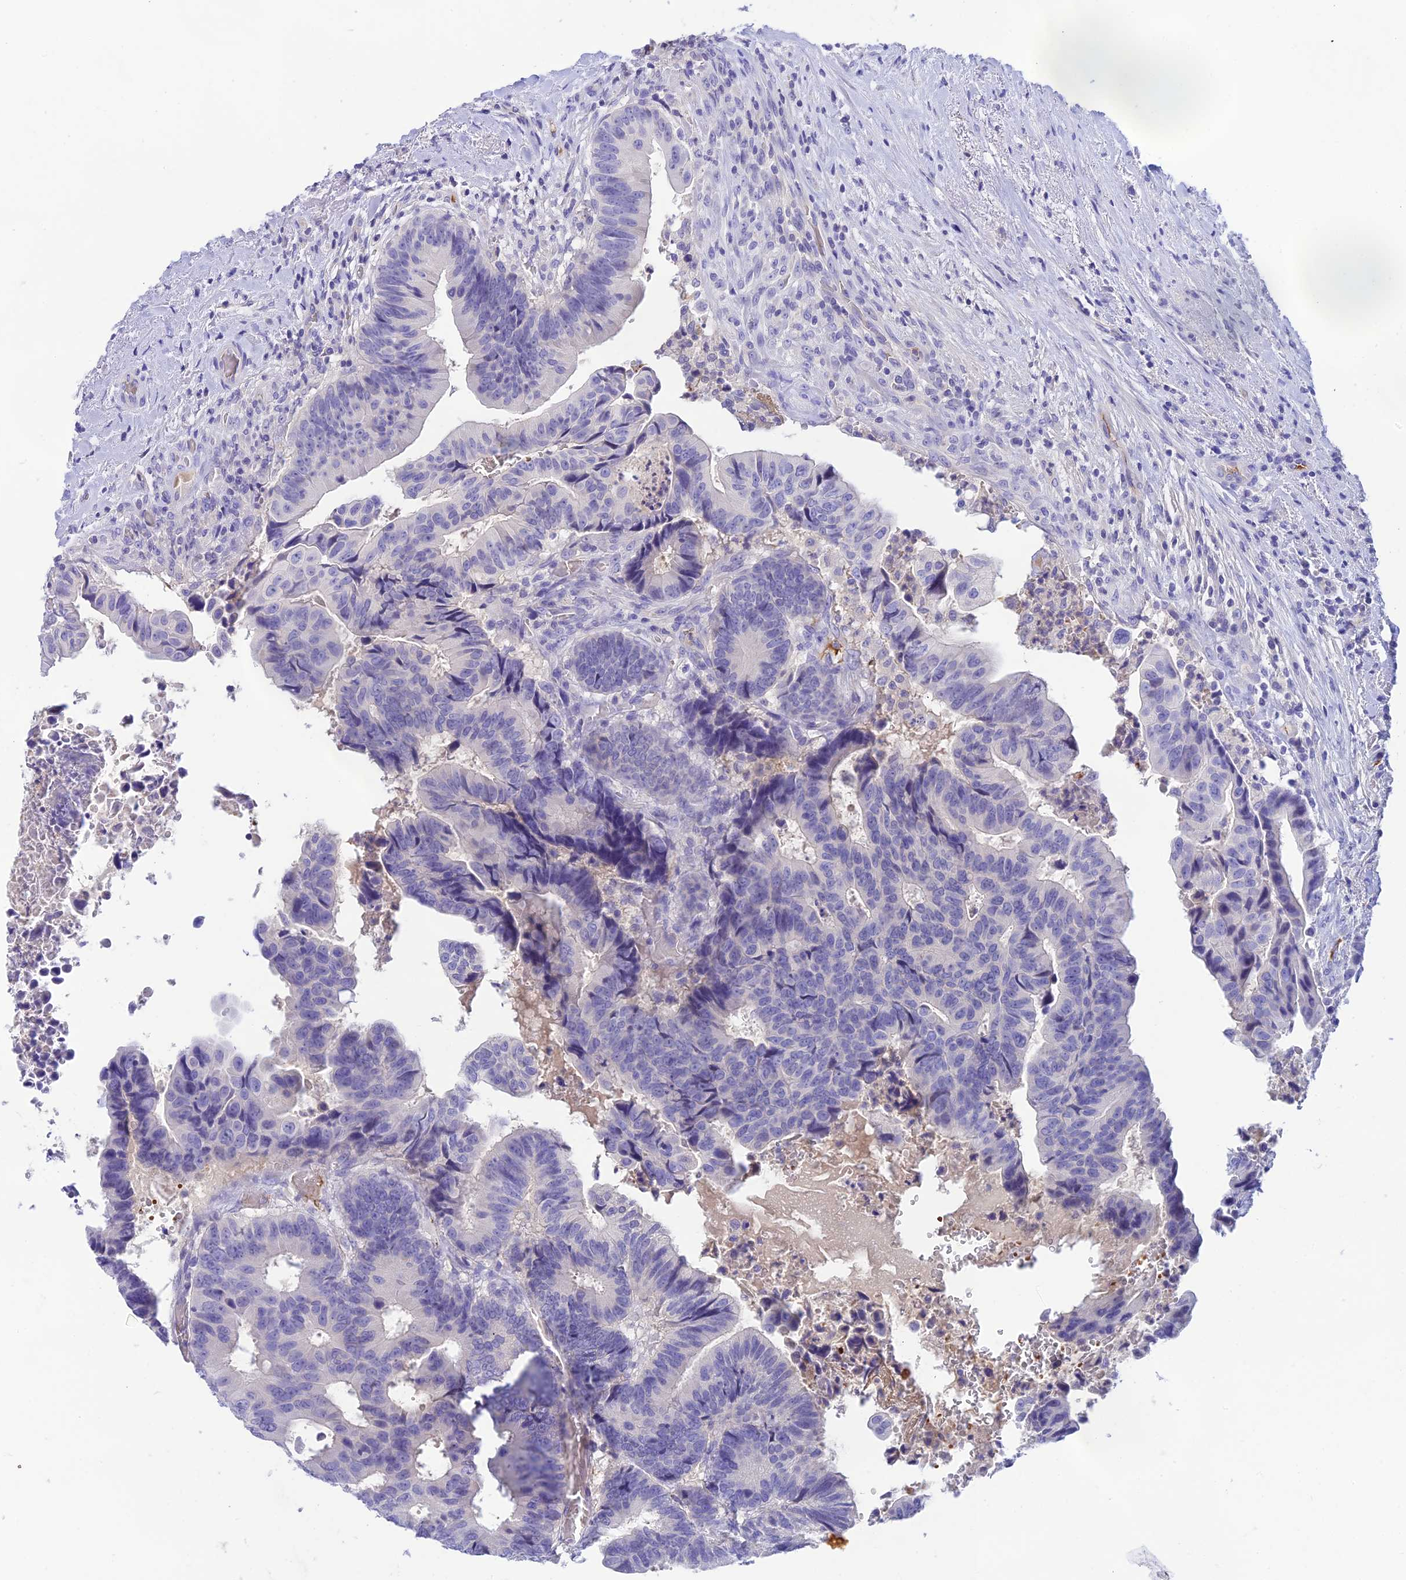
{"staining": {"intensity": "negative", "quantity": "none", "location": "none"}, "tissue": "colorectal cancer", "cell_type": "Tumor cells", "image_type": "cancer", "snomed": [{"axis": "morphology", "description": "Adenocarcinoma, NOS"}, {"axis": "topography", "description": "Colon"}], "caption": "Immunohistochemical staining of colorectal adenocarcinoma displays no significant staining in tumor cells.", "gene": "HDHD2", "patient": {"sex": "male", "age": 85}}